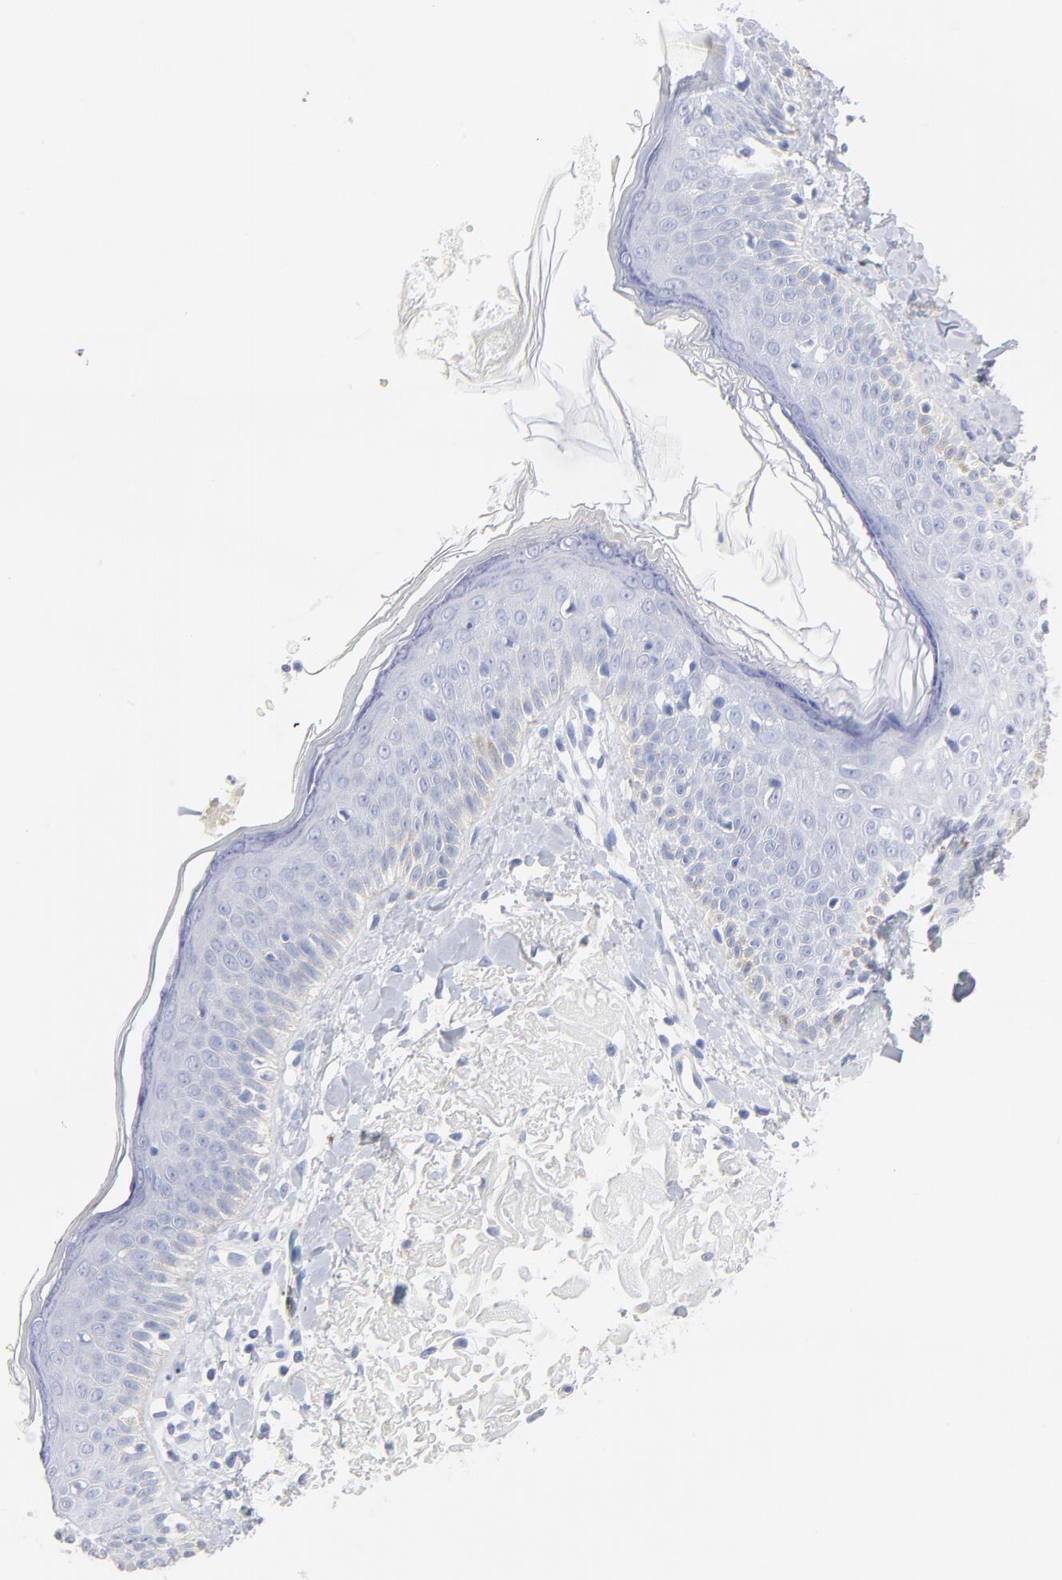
{"staining": {"intensity": "negative", "quantity": "none", "location": "none"}, "tissue": "skin cancer", "cell_type": "Tumor cells", "image_type": "cancer", "snomed": [{"axis": "morphology", "description": "Basal cell carcinoma"}, {"axis": "topography", "description": "Skin"}], "caption": "High magnification brightfield microscopy of skin basal cell carcinoma stained with DAB (3,3'-diaminobenzidine) (brown) and counterstained with hematoxylin (blue): tumor cells show no significant positivity.", "gene": "AGTR1", "patient": {"sex": "male", "age": 74}}